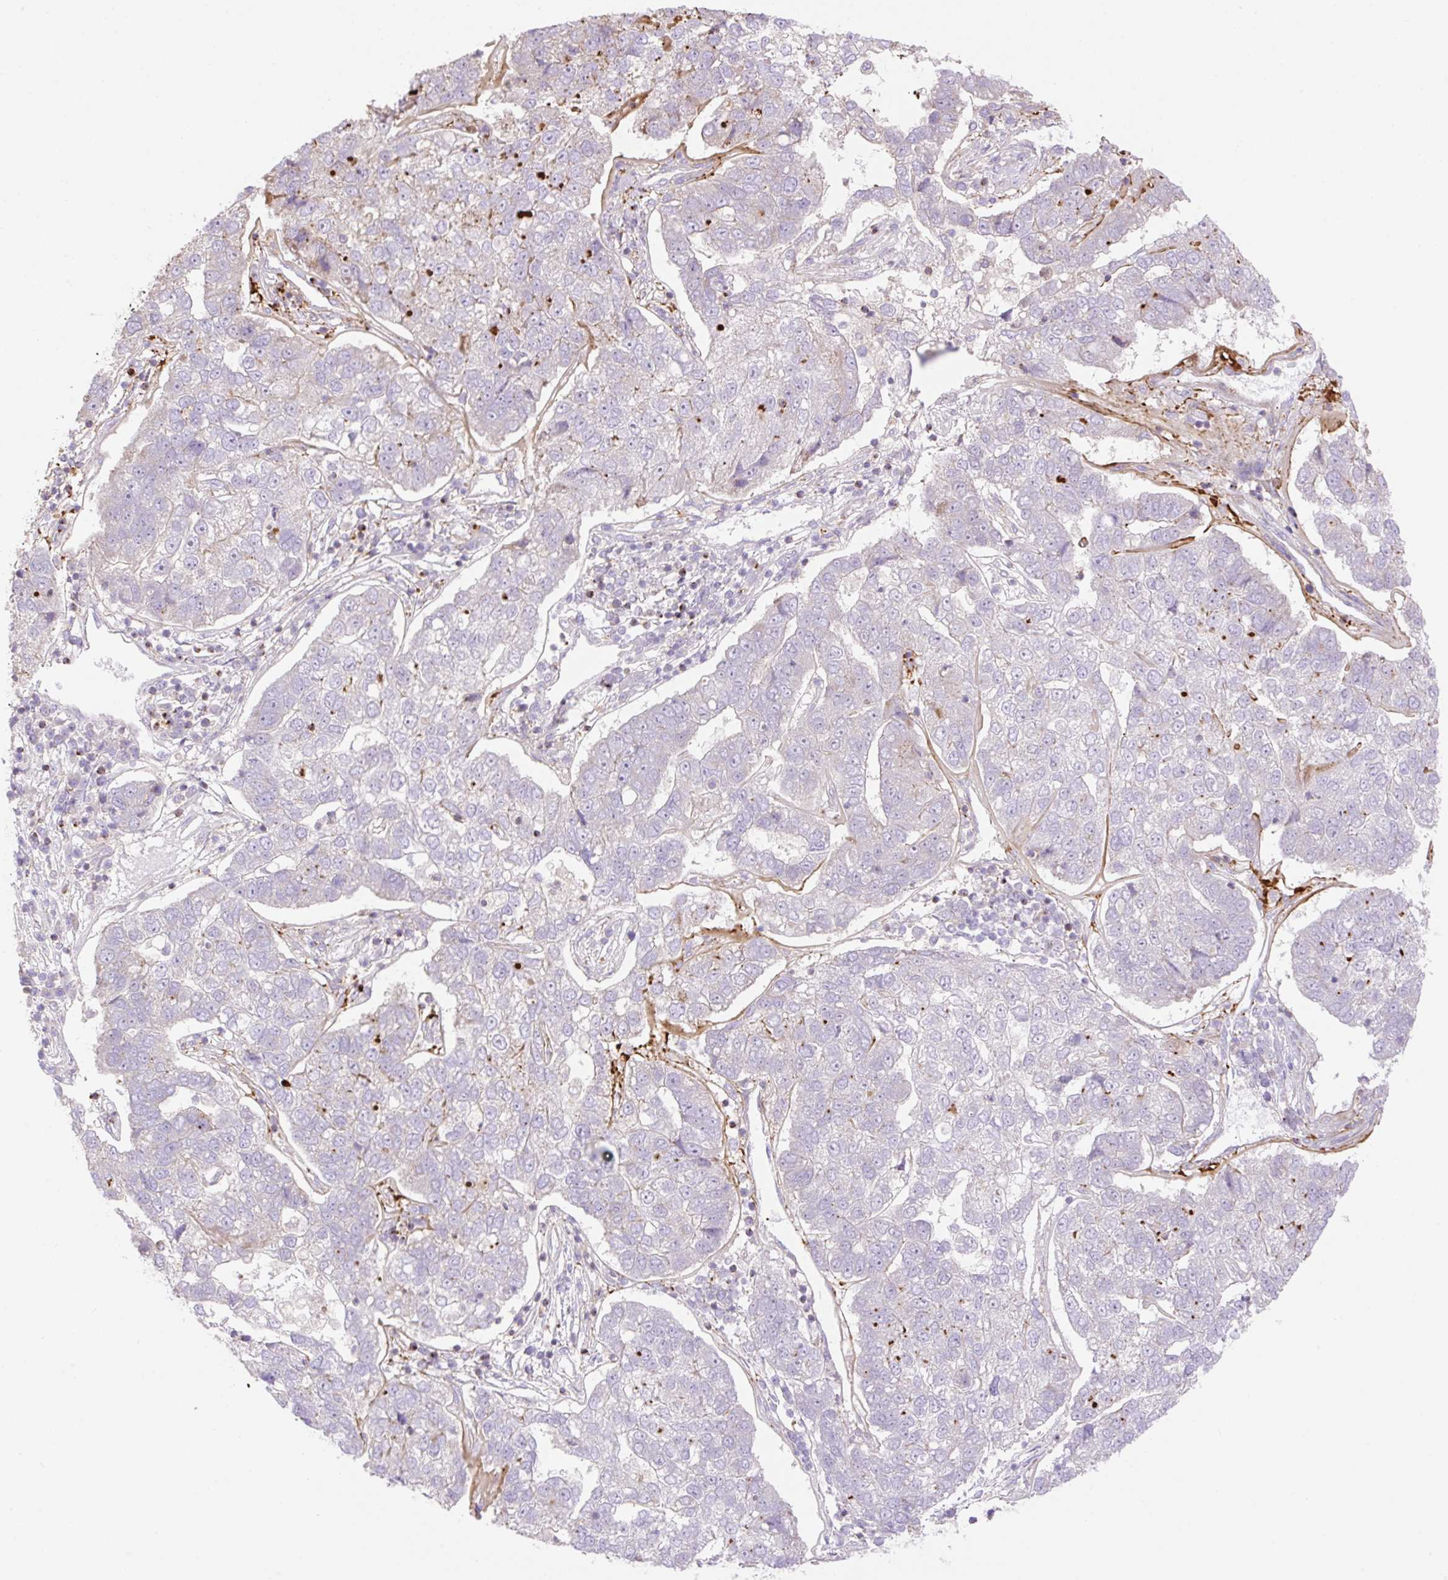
{"staining": {"intensity": "negative", "quantity": "none", "location": "none"}, "tissue": "pancreatic cancer", "cell_type": "Tumor cells", "image_type": "cancer", "snomed": [{"axis": "morphology", "description": "Adenocarcinoma, NOS"}, {"axis": "topography", "description": "Pancreas"}], "caption": "The image shows no significant staining in tumor cells of pancreatic cancer (adenocarcinoma).", "gene": "VPS25", "patient": {"sex": "female", "age": 61}}